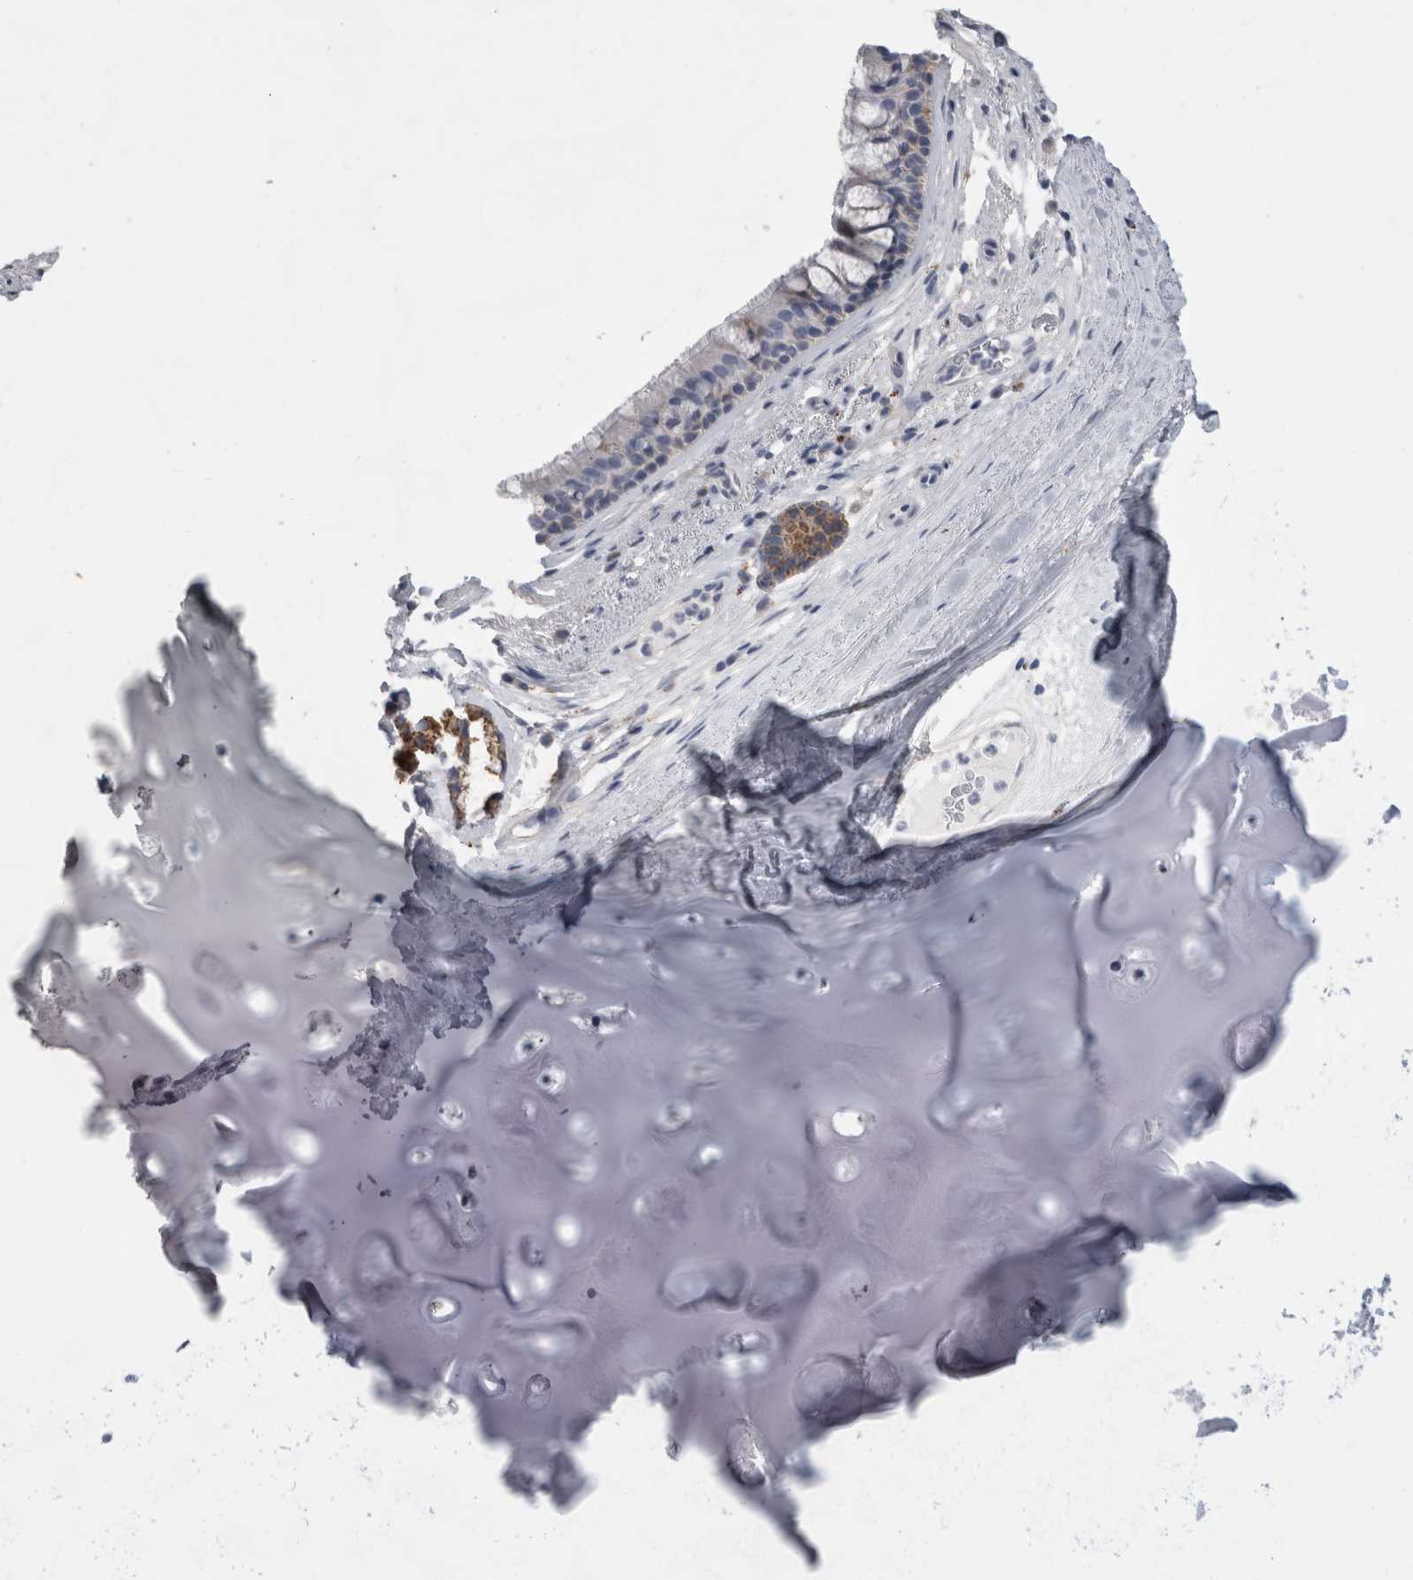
{"staining": {"intensity": "negative", "quantity": "none", "location": "none"}, "tissue": "bronchus", "cell_type": "Respiratory epithelial cells", "image_type": "normal", "snomed": [{"axis": "morphology", "description": "Normal tissue, NOS"}, {"axis": "topography", "description": "Cartilage tissue"}], "caption": "Immunohistochemical staining of unremarkable bronchus shows no significant expression in respiratory epithelial cells. (Brightfield microscopy of DAB (3,3'-diaminobenzidine) immunohistochemistry at high magnification).", "gene": "GATM", "patient": {"sex": "female", "age": 63}}